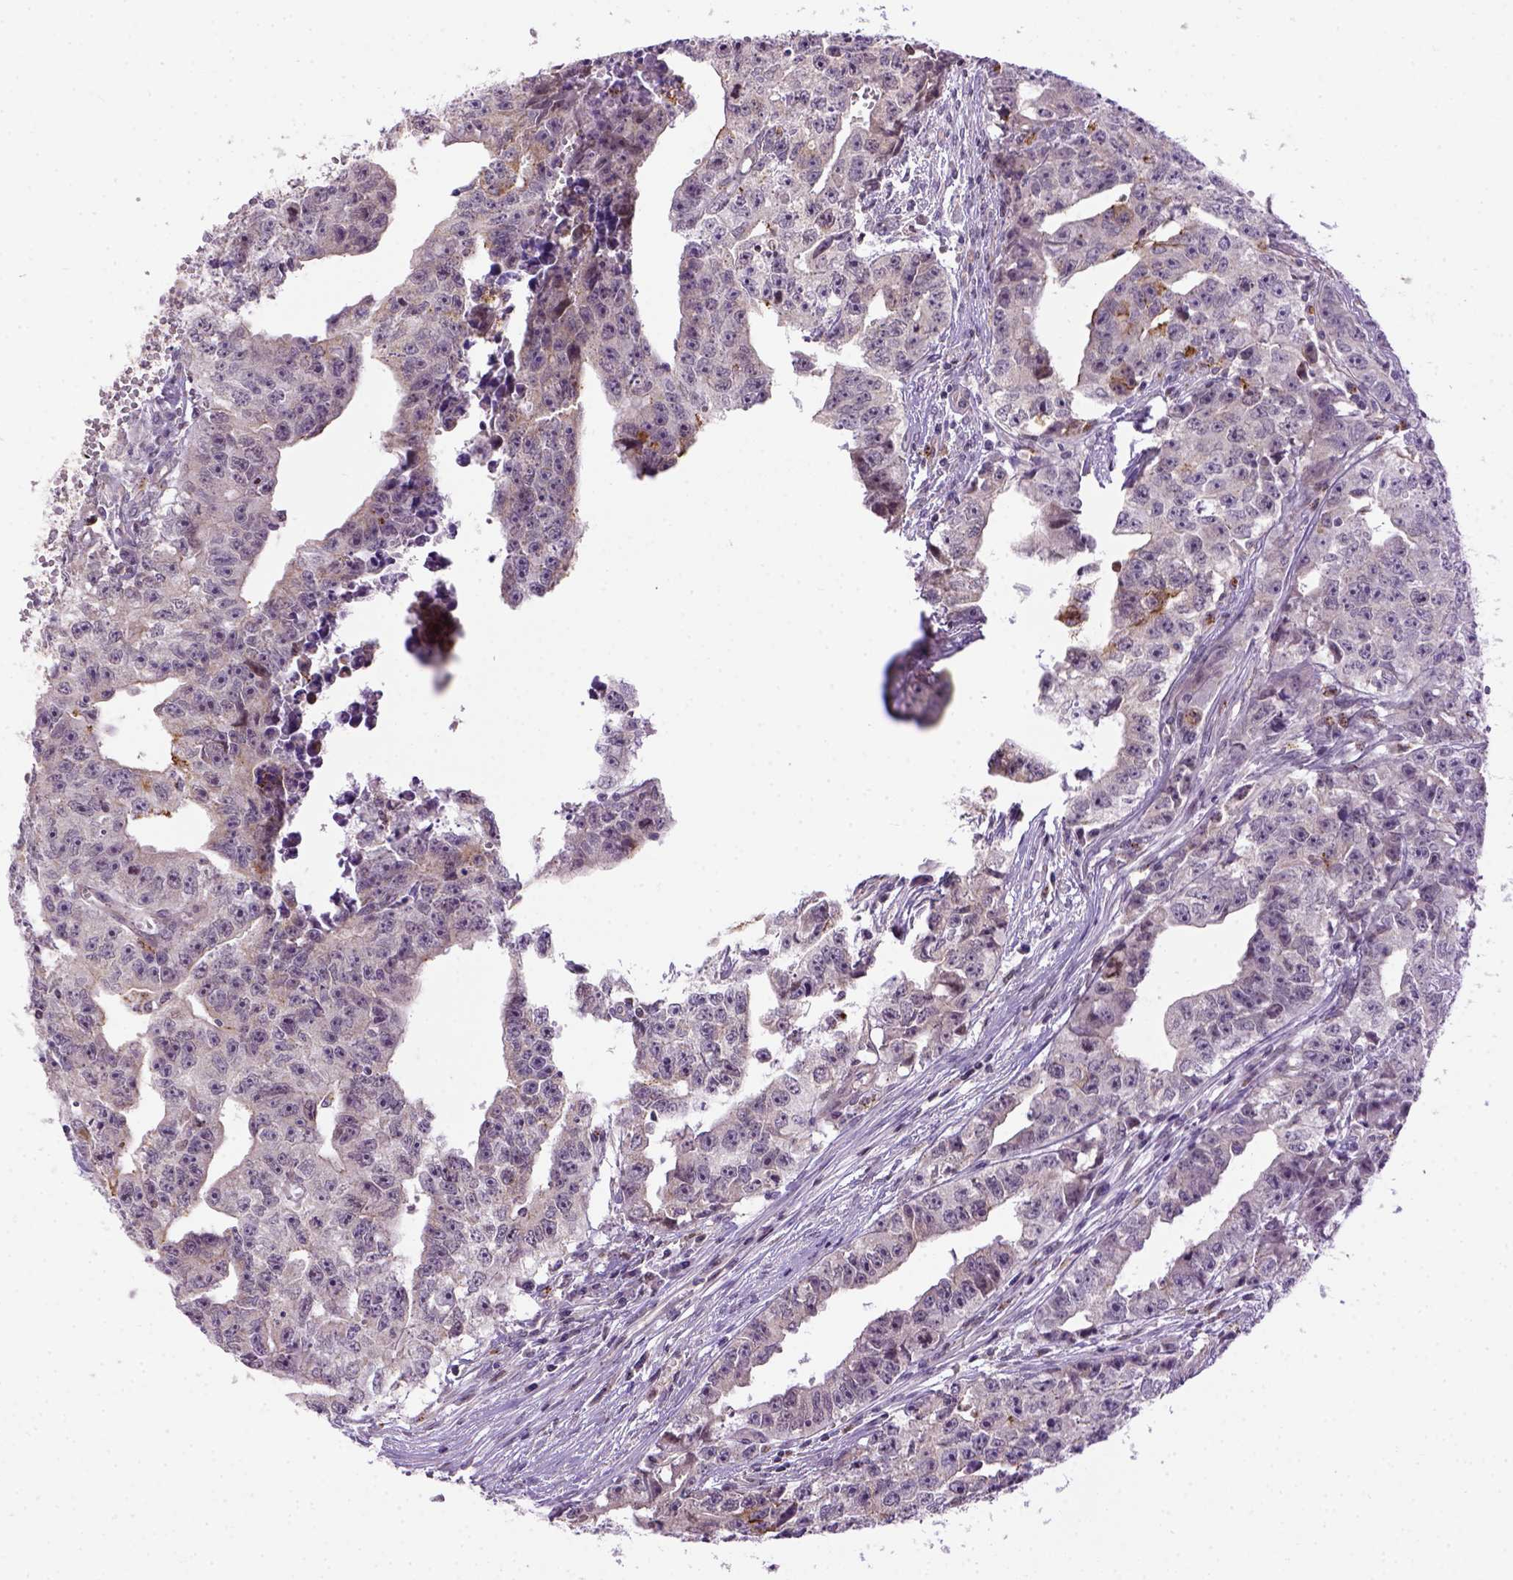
{"staining": {"intensity": "negative", "quantity": "none", "location": "none"}, "tissue": "testis cancer", "cell_type": "Tumor cells", "image_type": "cancer", "snomed": [{"axis": "morphology", "description": "Carcinoma, Embryonal, NOS"}, {"axis": "morphology", "description": "Teratoma, malignant, NOS"}, {"axis": "topography", "description": "Testis"}], "caption": "This is an IHC image of testis cancer. There is no staining in tumor cells.", "gene": "KAZN", "patient": {"sex": "male", "age": 24}}